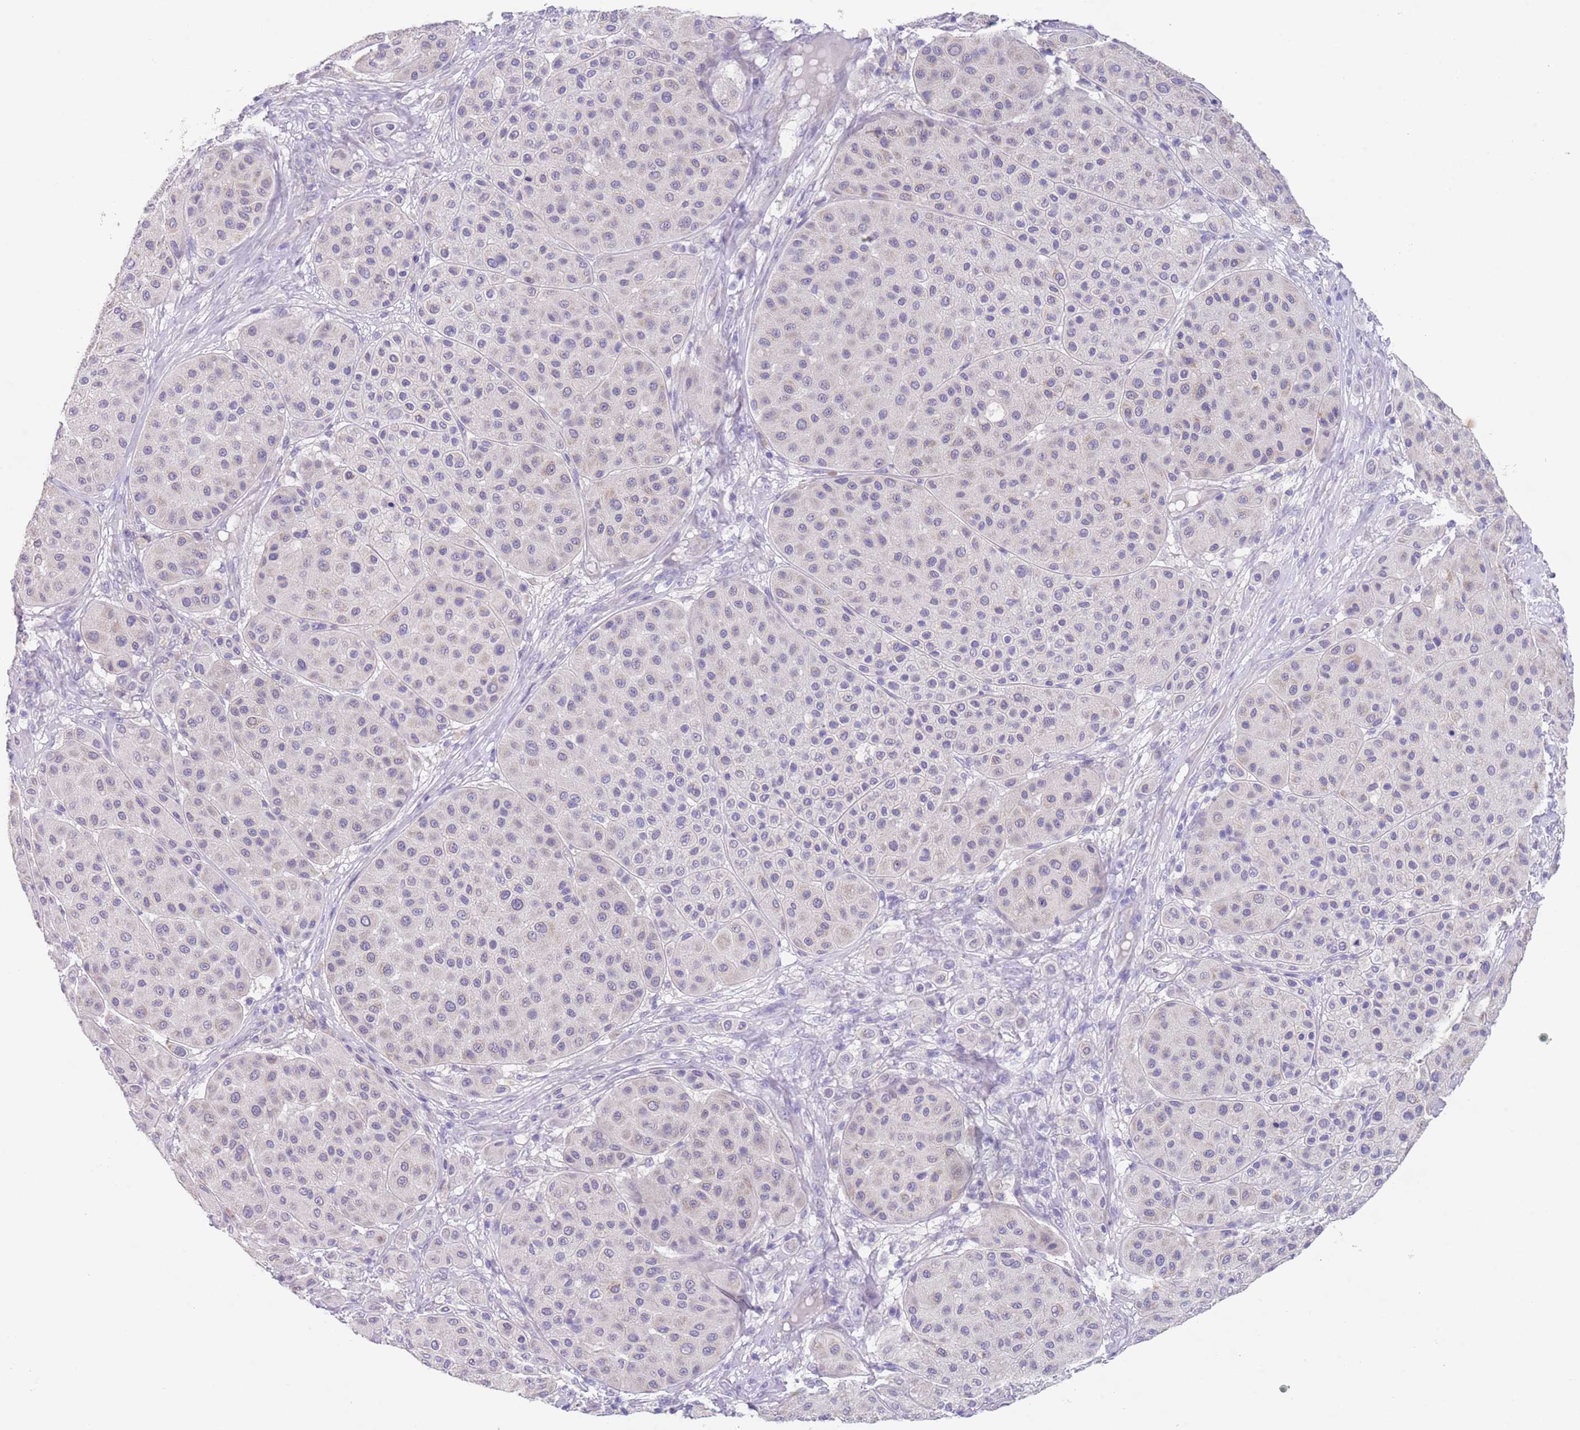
{"staining": {"intensity": "negative", "quantity": "none", "location": "none"}, "tissue": "melanoma", "cell_type": "Tumor cells", "image_type": "cancer", "snomed": [{"axis": "morphology", "description": "Malignant melanoma, Metastatic site"}, {"axis": "topography", "description": "Smooth muscle"}], "caption": "An immunohistochemistry image of malignant melanoma (metastatic site) is shown. There is no staining in tumor cells of malignant melanoma (metastatic site).", "gene": "SPIRE2", "patient": {"sex": "male", "age": 41}}